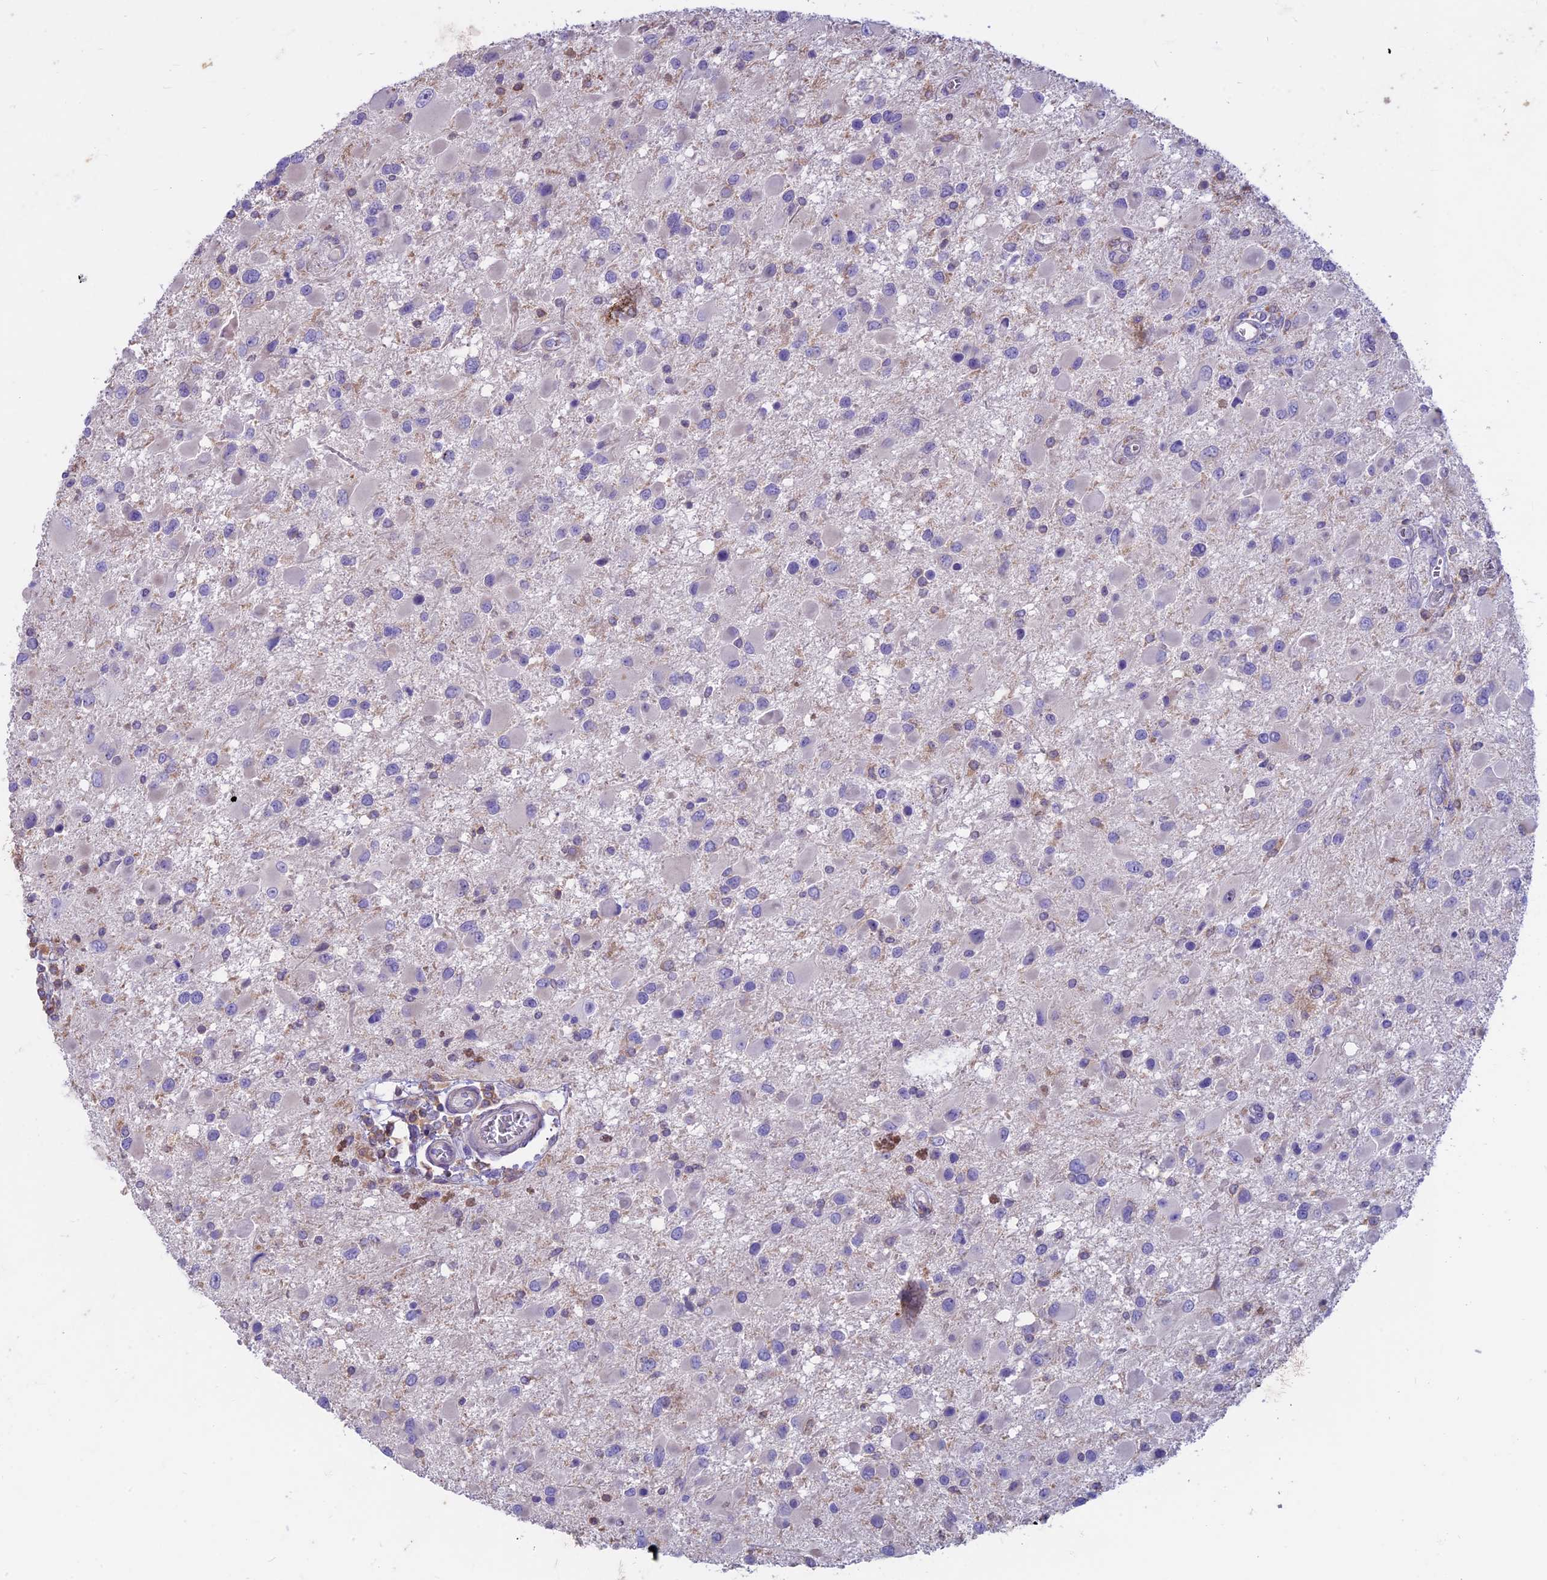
{"staining": {"intensity": "negative", "quantity": "none", "location": "none"}, "tissue": "glioma", "cell_type": "Tumor cells", "image_type": "cancer", "snomed": [{"axis": "morphology", "description": "Glioma, malignant, High grade"}, {"axis": "topography", "description": "Brain"}], "caption": "A high-resolution image shows IHC staining of malignant high-grade glioma, which shows no significant expression in tumor cells.", "gene": "CDAN1", "patient": {"sex": "male", "age": 53}}